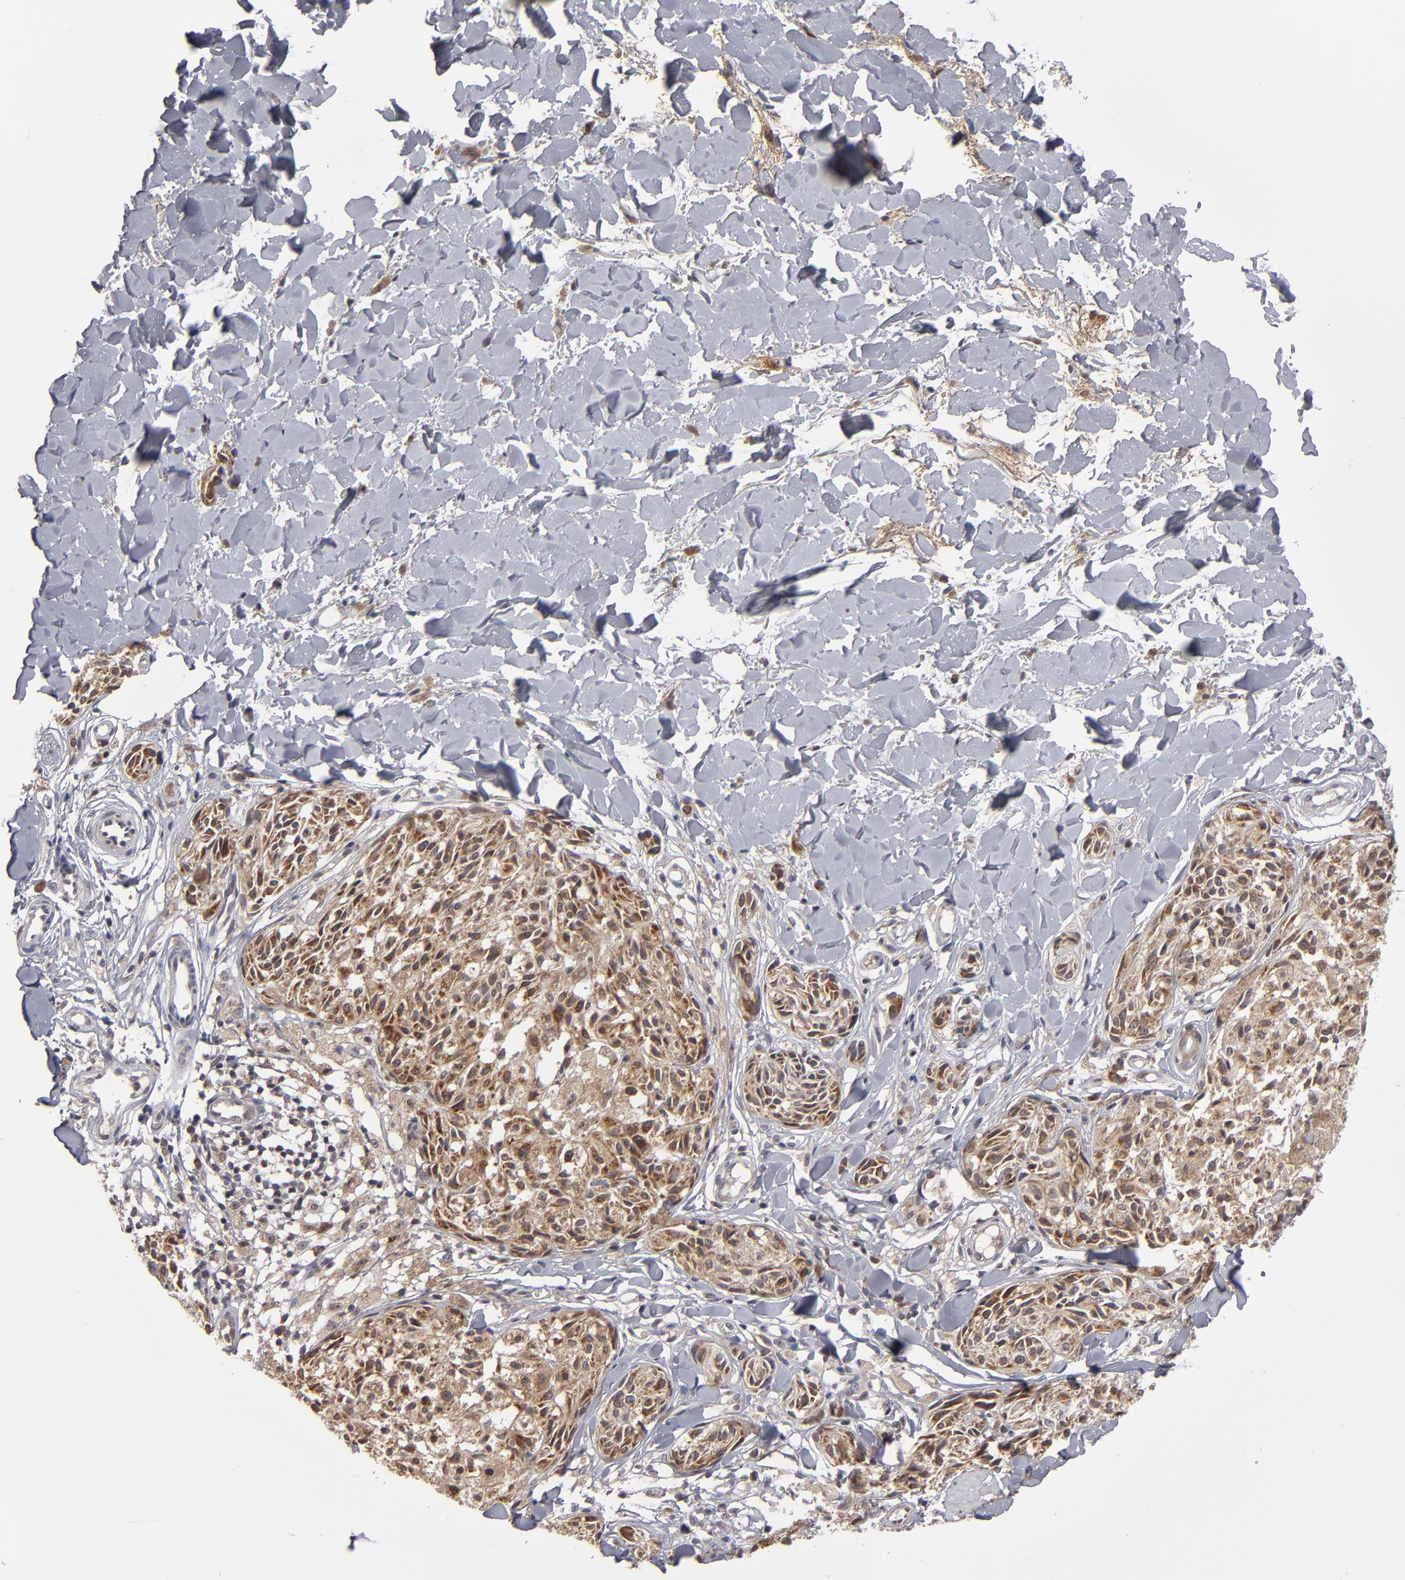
{"staining": {"intensity": "strong", "quantity": ">75%", "location": "cytoplasmic/membranous"}, "tissue": "melanoma", "cell_type": "Tumor cells", "image_type": "cancer", "snomed": [{"axis": "morphology", "description": "Malignant melanoma, Metastatic site"}, {"axis": "topography", "description": "Skin"}], "caption": "This is a micrograph of immunohistochemistry (IHC) staining of melanoma, which shows strong expression in the cytoplasmic/membranous of tumor cells.", "gene": "GLCCI1", "patient": {"sex": "female", "age": 66}}